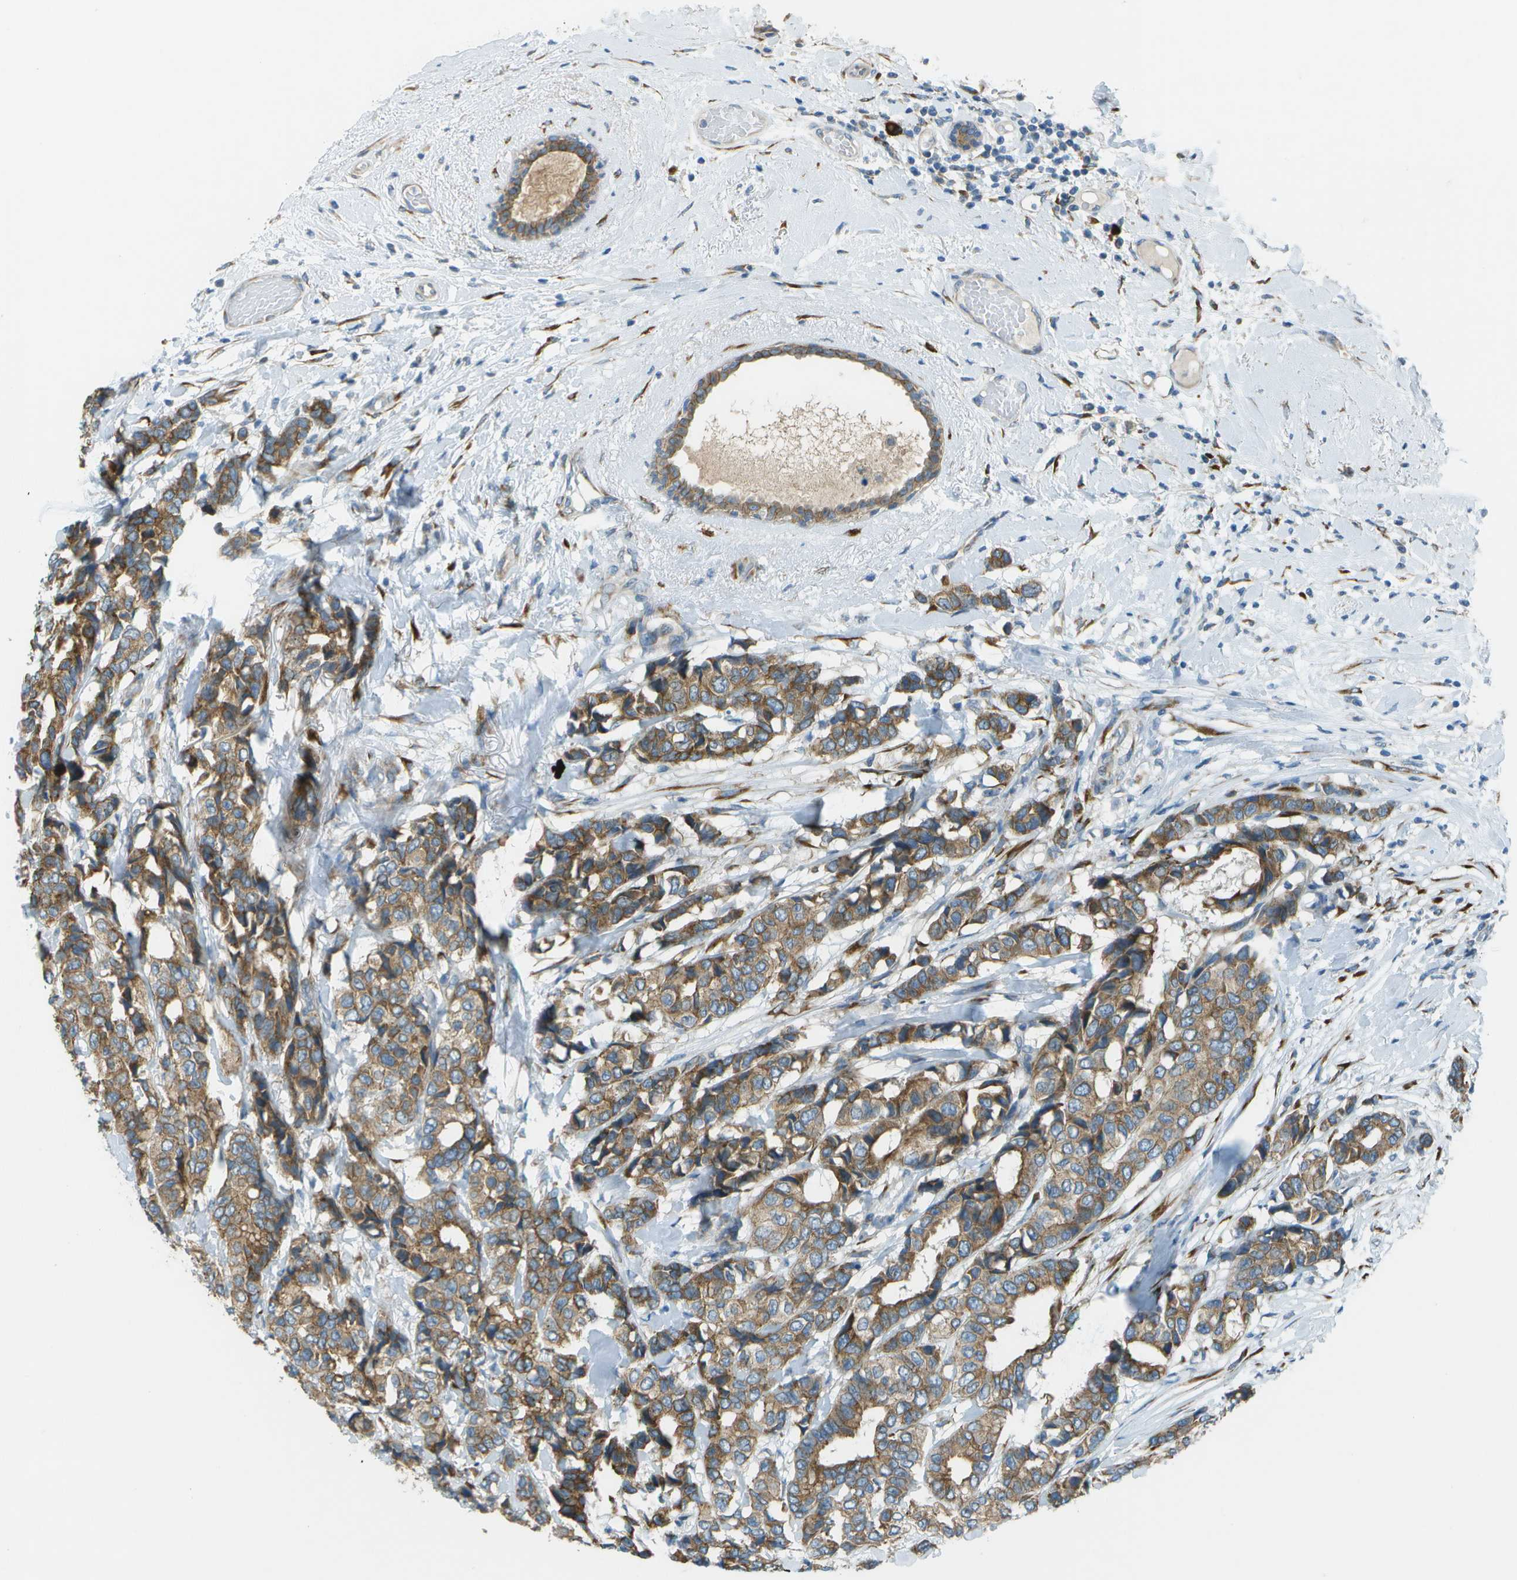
{"staining": {"intensity": "moderate", "quantity": ">75%", "location": "cytoplasmic/membranous"}, "tissue": "breast cancer", "cell_type": "Tumor cells", "image_type": "cancer", "snomed": [{"axis": "morphology", "description": "Duct carcinoma"}, {"axis": "topography", "description": "Breast"}], "caption": "A high-resolution histopathology image shows IHC staining of breast infiltrating ductal carcinoma, which demonstrates moderate cytoplasmic/membranous staining in about >75% of tumor cells.", "gene": "KCTD3", "patient": {"sex": "female", "age": 87}}